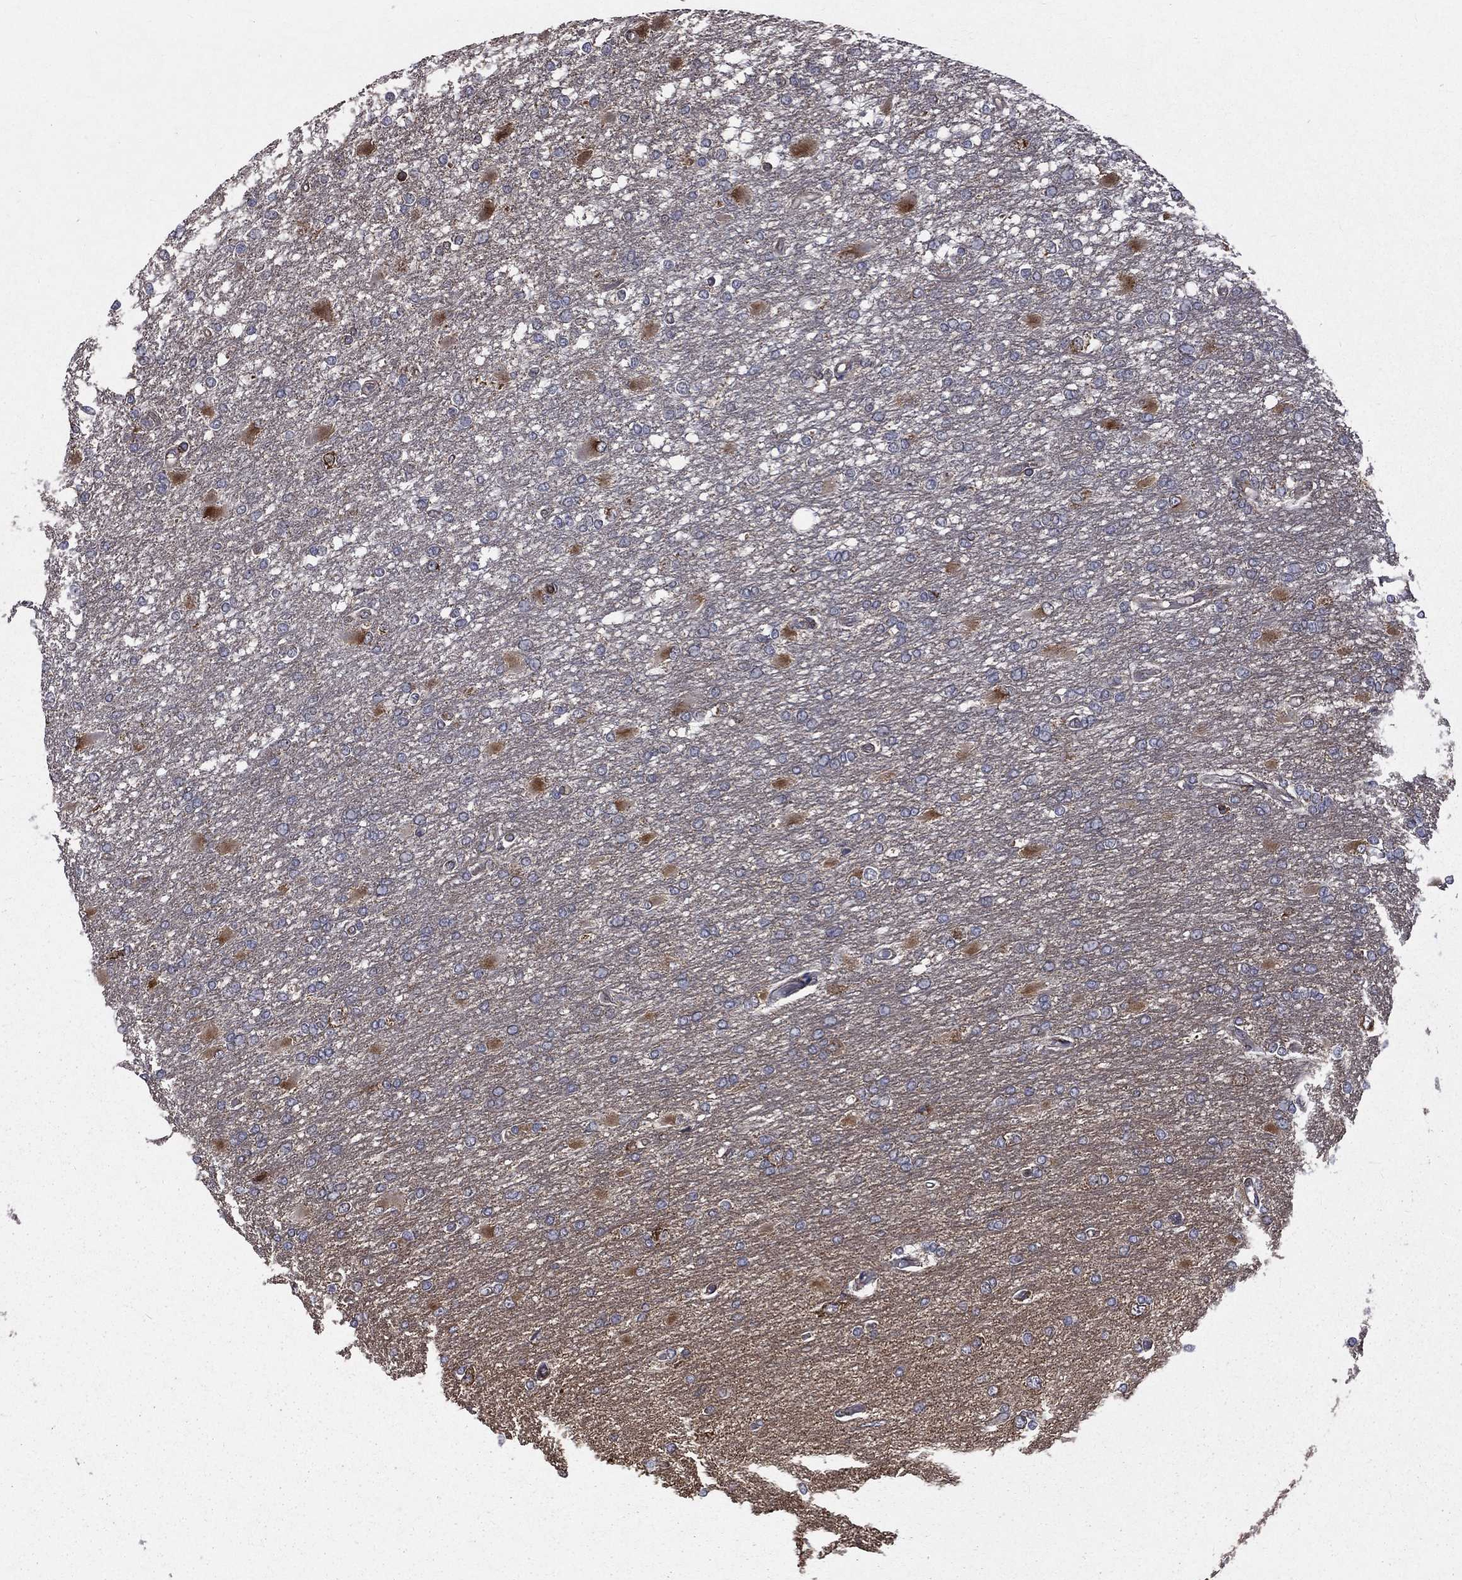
{"staining": {"intensity": "moderate", "quantity": "<25%", "location": "cytoplasmic/membranous"}, "tissue": "glioma", "cell_type": "Tumor cells", "image_type": "cancer", "snomed": [{"axis": "morphology", "description": "Glioma, malignant, High grade"}, {"axis": "topography", "description": "Cerebral cortex"}], "caption": "Human glioma stained with a protein marker shows moderate staining in tumor cells.", "gene": "OLFML1", "patient": {"sex": "male", "age": 79}}